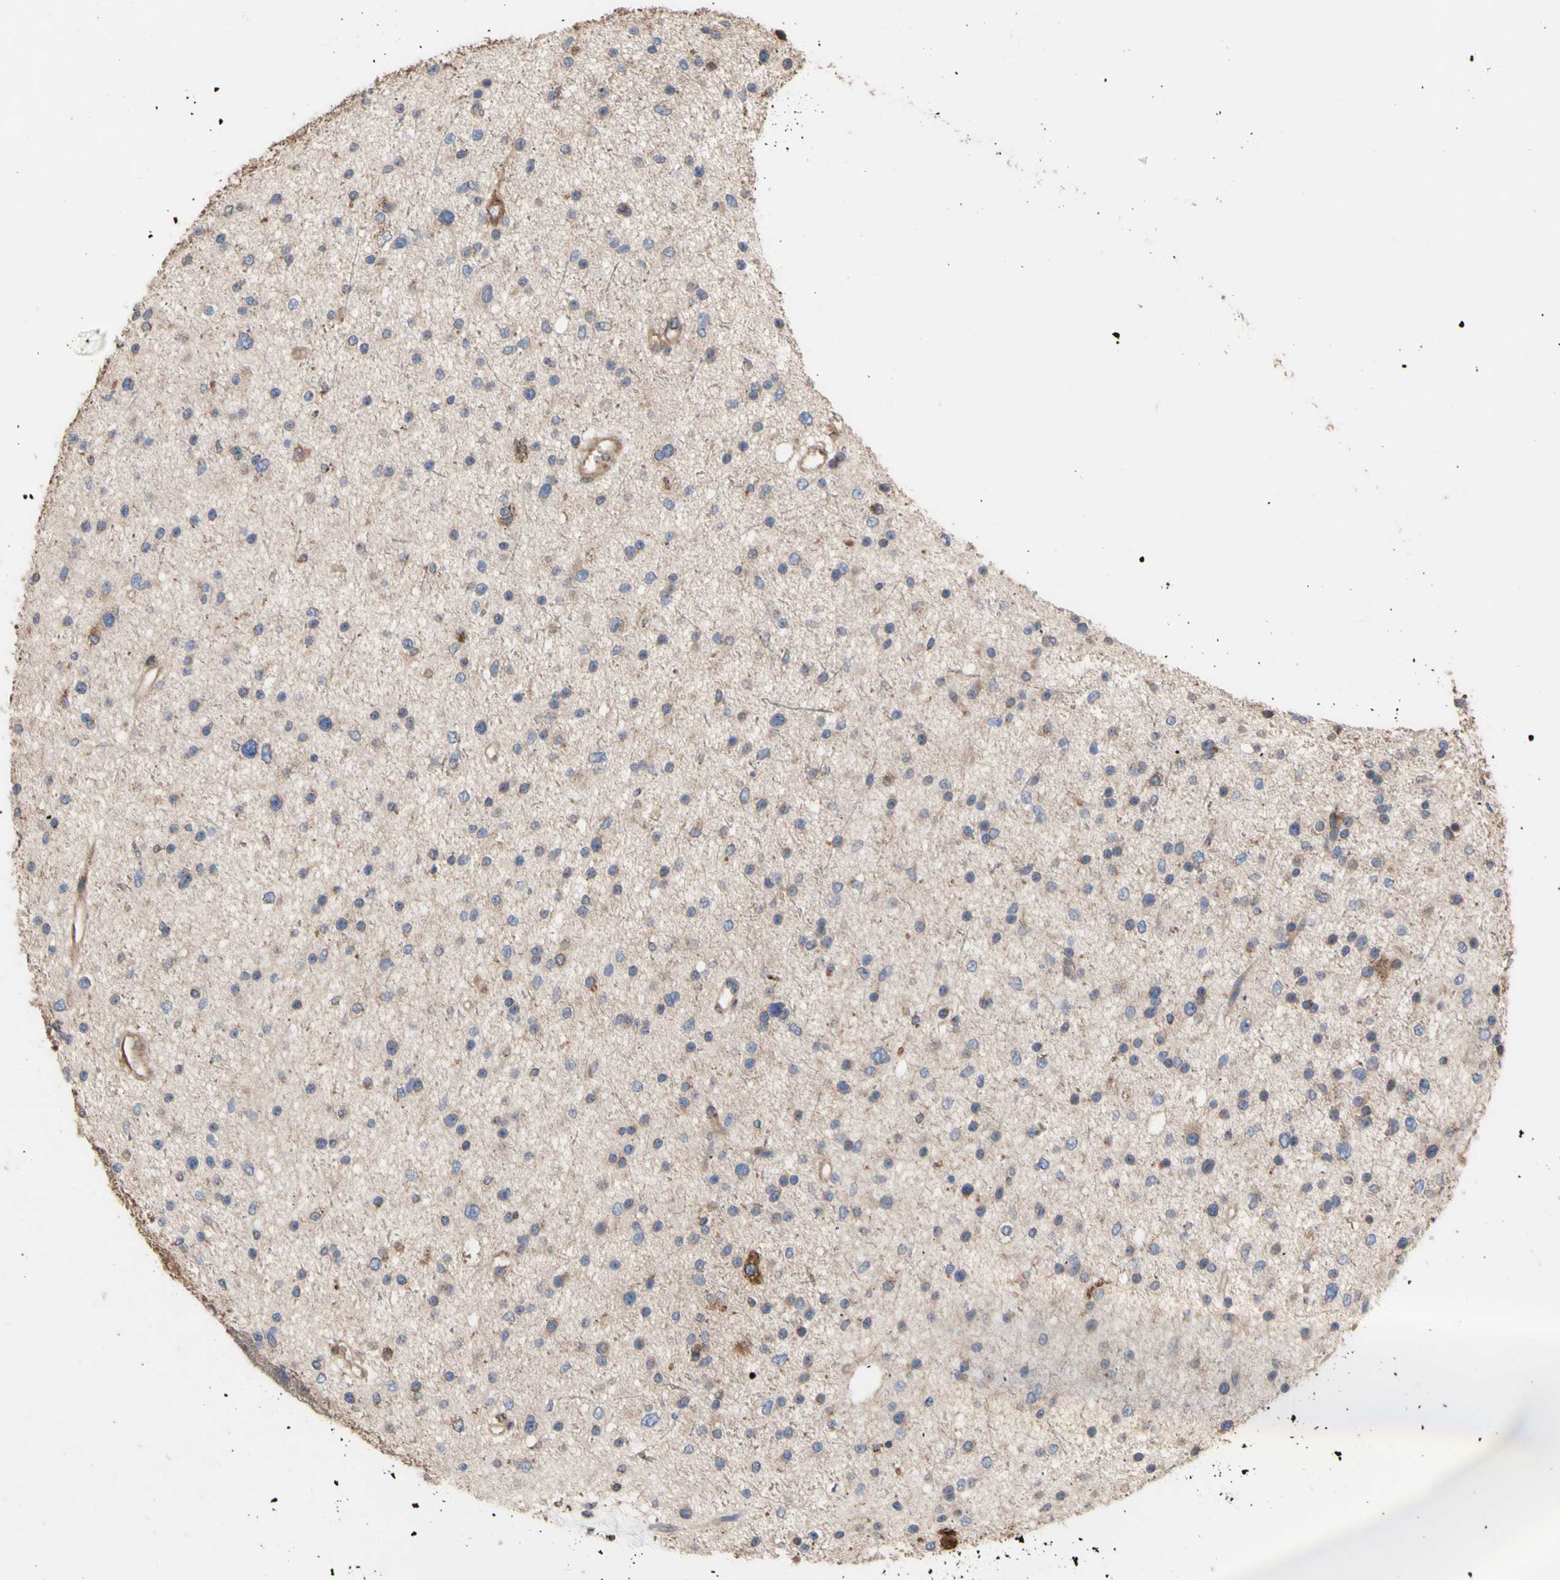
{"staining": {"intensity": "negative", "quantity": "none", "location": "none"}, "tissue": "glioma", "cell_type": "Tumor cells", "image_type": "cancer", "snomed": [{"axis": "morphology", "description": "Glioma, malignant, Low grade"}, {"axis": "topography", "description": "Brain"}], "caption": "Low-grade glioma (malignant) stained for a protein using immunohistochemistry (IHC) shows no staining tumor cells.", "gene": "NECTIN3", "patient": {"sex": "female", "age": 37}}